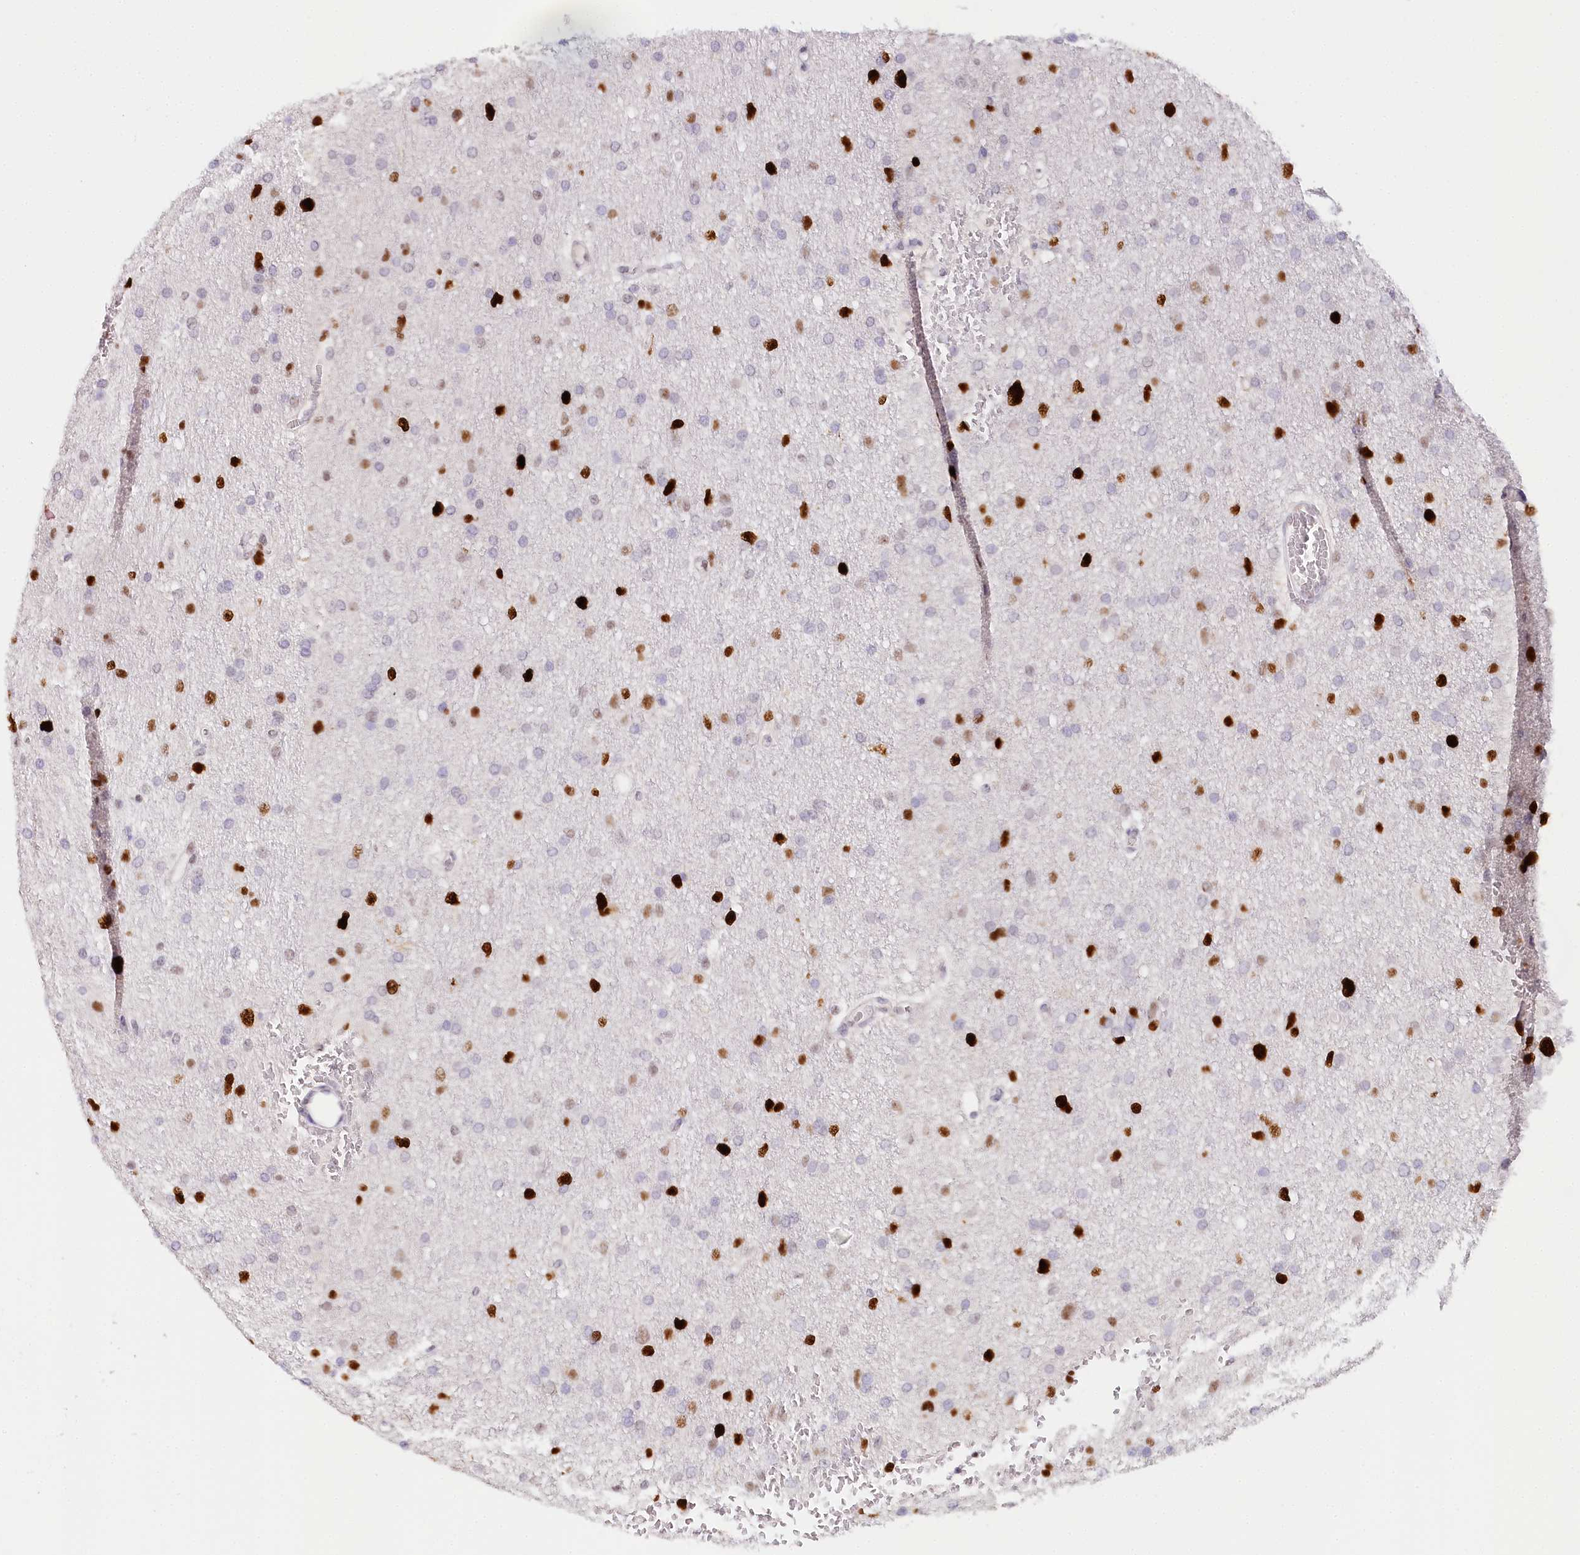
{"staining": {"intensity": "strong", "quantity": "<25%", "location": "nuclear"}, "tissue": "glioma", "cell_type": "Tumor cells", "image_type": "cancer", "snomed": [{"axis": "morphology", "description": "Glioma, malignant, High grade"}, {"axis": "topography", "description": "Cerebral cortex"}], "caption": "High-grade glioma (malignant) stained with IHC shows strong nuclear staining in approximately <25% of tumor cells.", "gene": "TP53", "patient": {"sex": "female", "age": 36}}